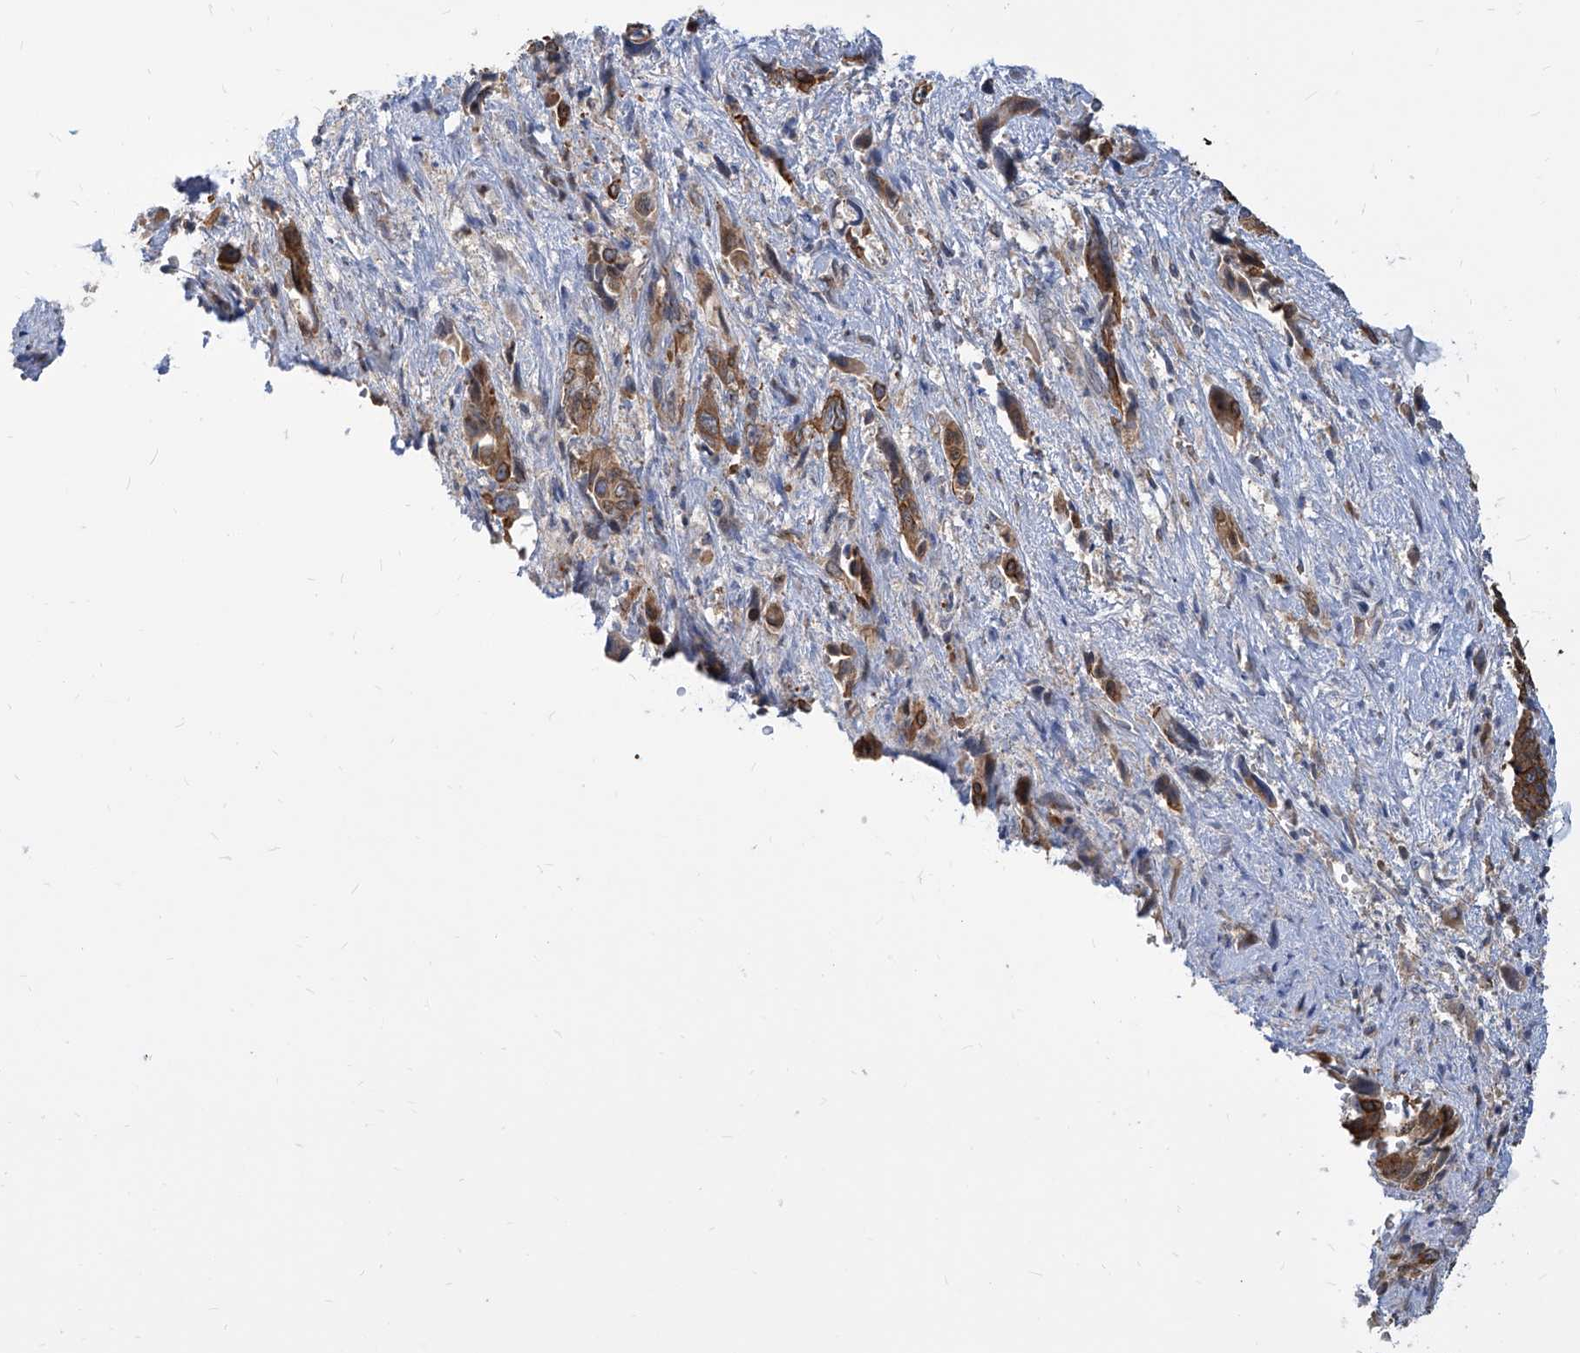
{"staining": {"intensity": "moderate", "quantity": ">75%", "location": "cytoplasmic/membranous"}, "tissue": "pancreatic cancer", "cell_type": "Tumor cells", "image_type": "cancer", "snomed": [{"axis": "morphology", "description": "Adenocarcinoma, NOS"}, {"axis": "topography", "description": "Pancreas"}], "caption": "Protein expression analysis of pancreatic cancer reveals moderate cytoplasmic/membranous positivity in approximately >75% of tumor cells.", "gene": "FAM83B", "patient": {"sex": "male", "age": 46}}